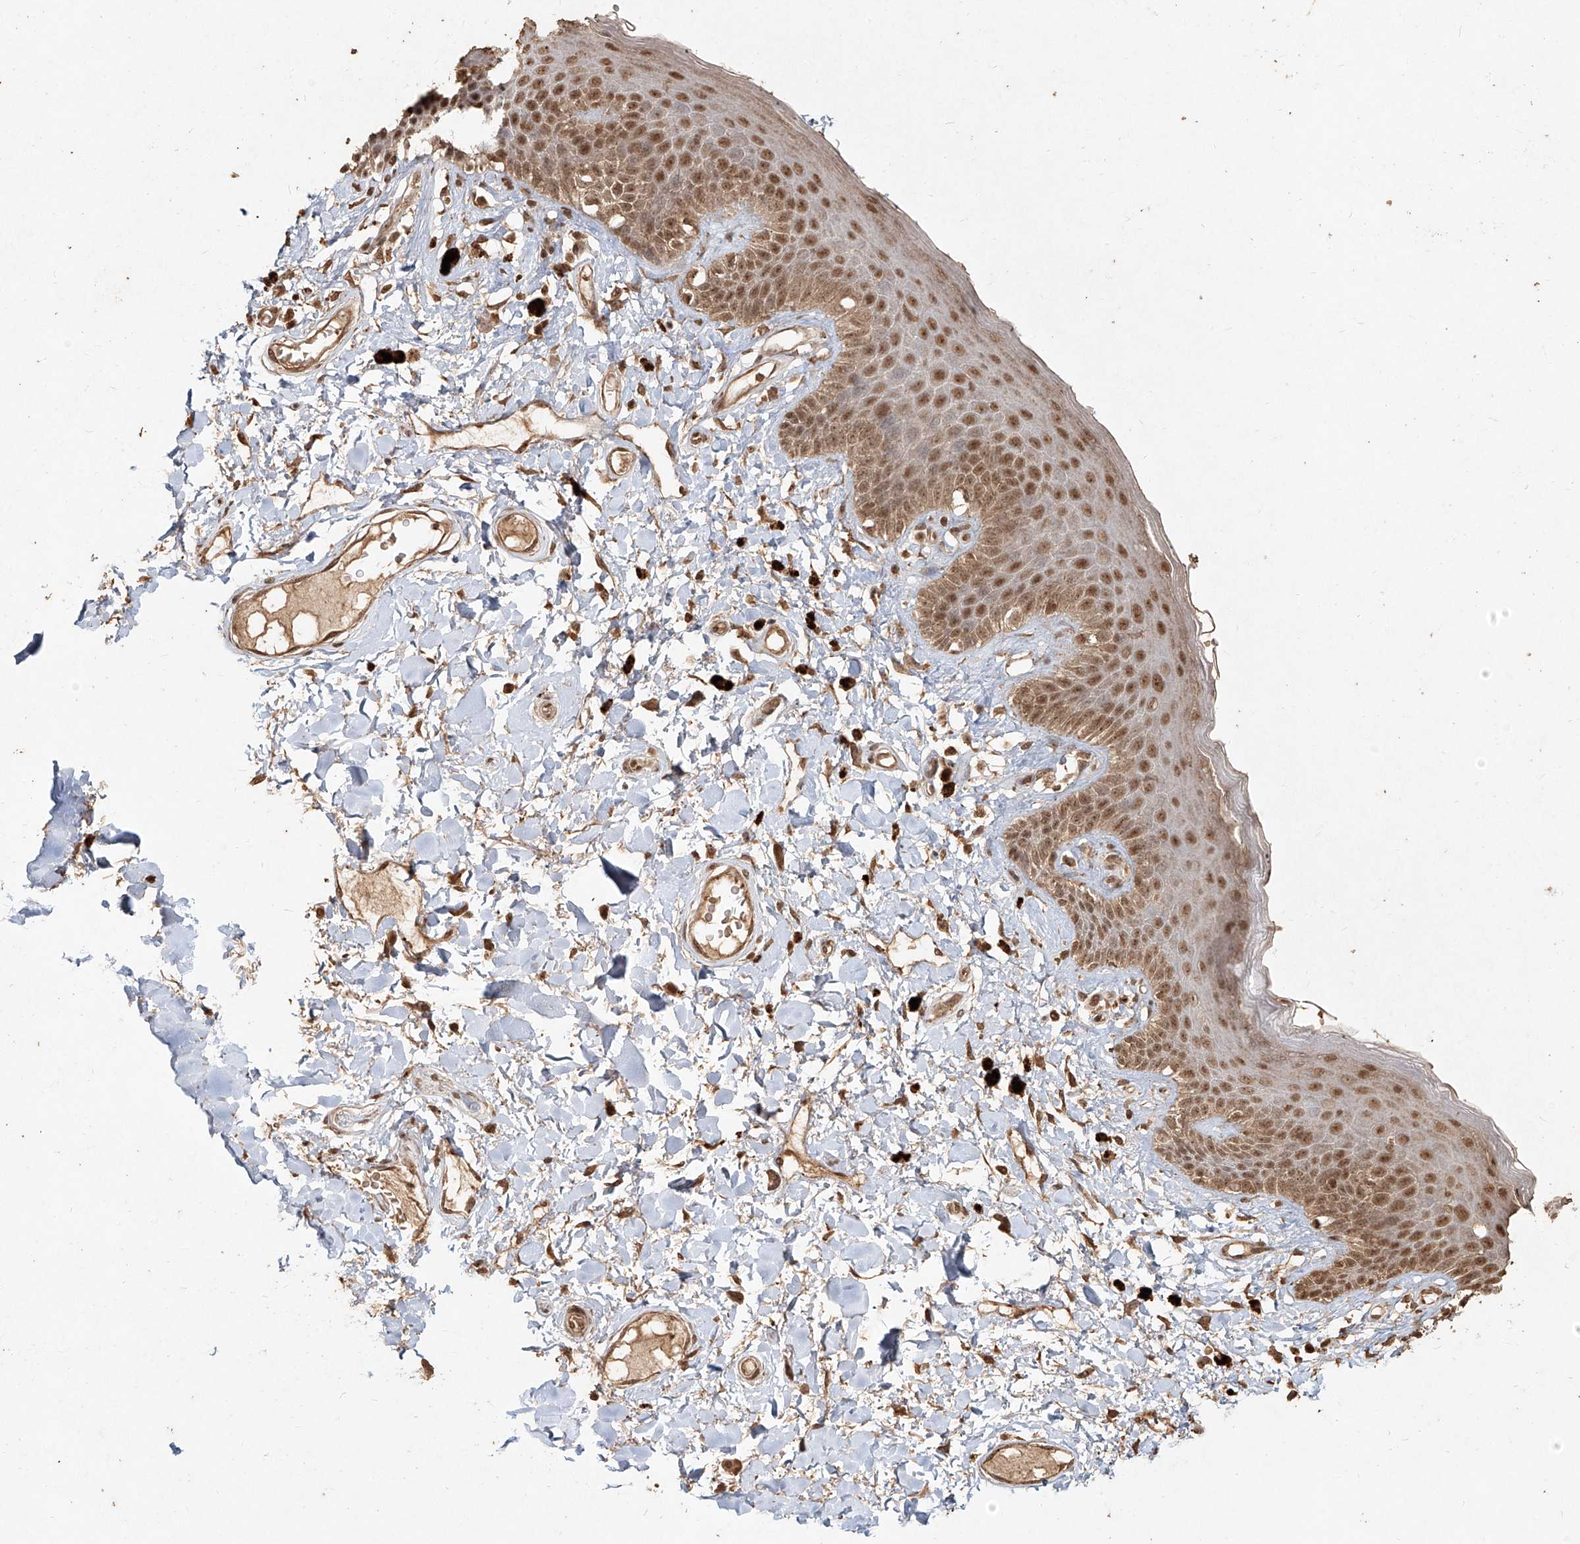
{"staining": {"intensity": "moderate", "quantity": ">75%", "location": "cytoplasmic/membranous,nuclear"}, "tissue": "skin", "cell_type": "Epidermal cells", "image_type": "normal", "snomed": [{"axis": "morphology", "description": "Normal tissue, NOS"}, {"axis": "topography", "description": "Anal"}], "caption": "Protein expression analysis of benign skin shows moderate cytoplasmic/membranous,nuclear expression in approximately >75% of epidermal cells.", "gene": "UBE2K", "patient": {"sex": "female", "age": 78}}